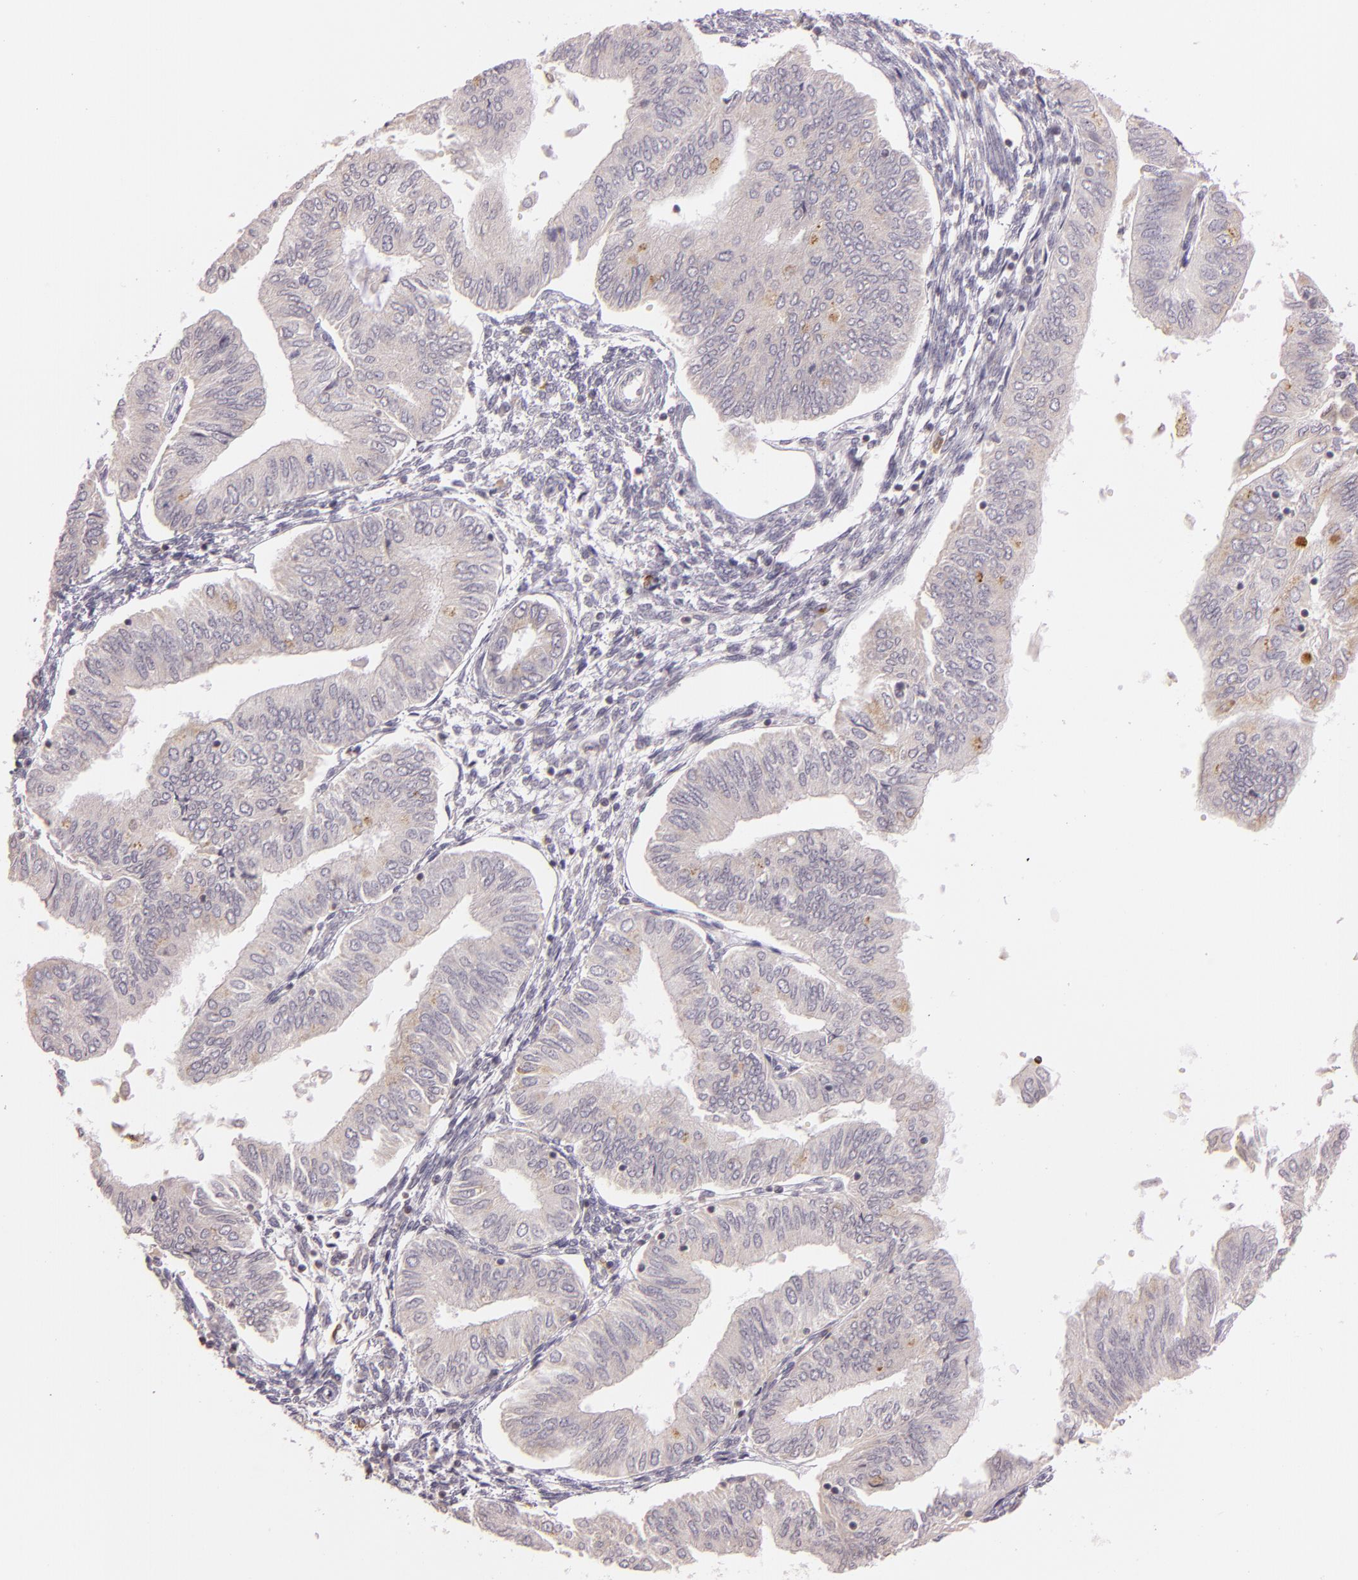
{"staining": {"intensity": "weak", "quantity": ">75%", "location": "cytoplasmic/membranous"}, "tissue": "endometrial cancer", "cell_type": "Tumor cells", "image_type": "cancer", "snomed": [{"axis": "morphology", "description": "Adenocarcinoma, NOS"}, {"axis": "topography", "description": "Endometrium"}], "caption": "Human endometrial cancer (adenocarcinoma) stained for a protein (brown) shows weak cytoplasmic/membranous positive positivity in approximately >75% of tumor cells.", "gene": "LGMN", "patient": {"sex": "female", "age": 51}}